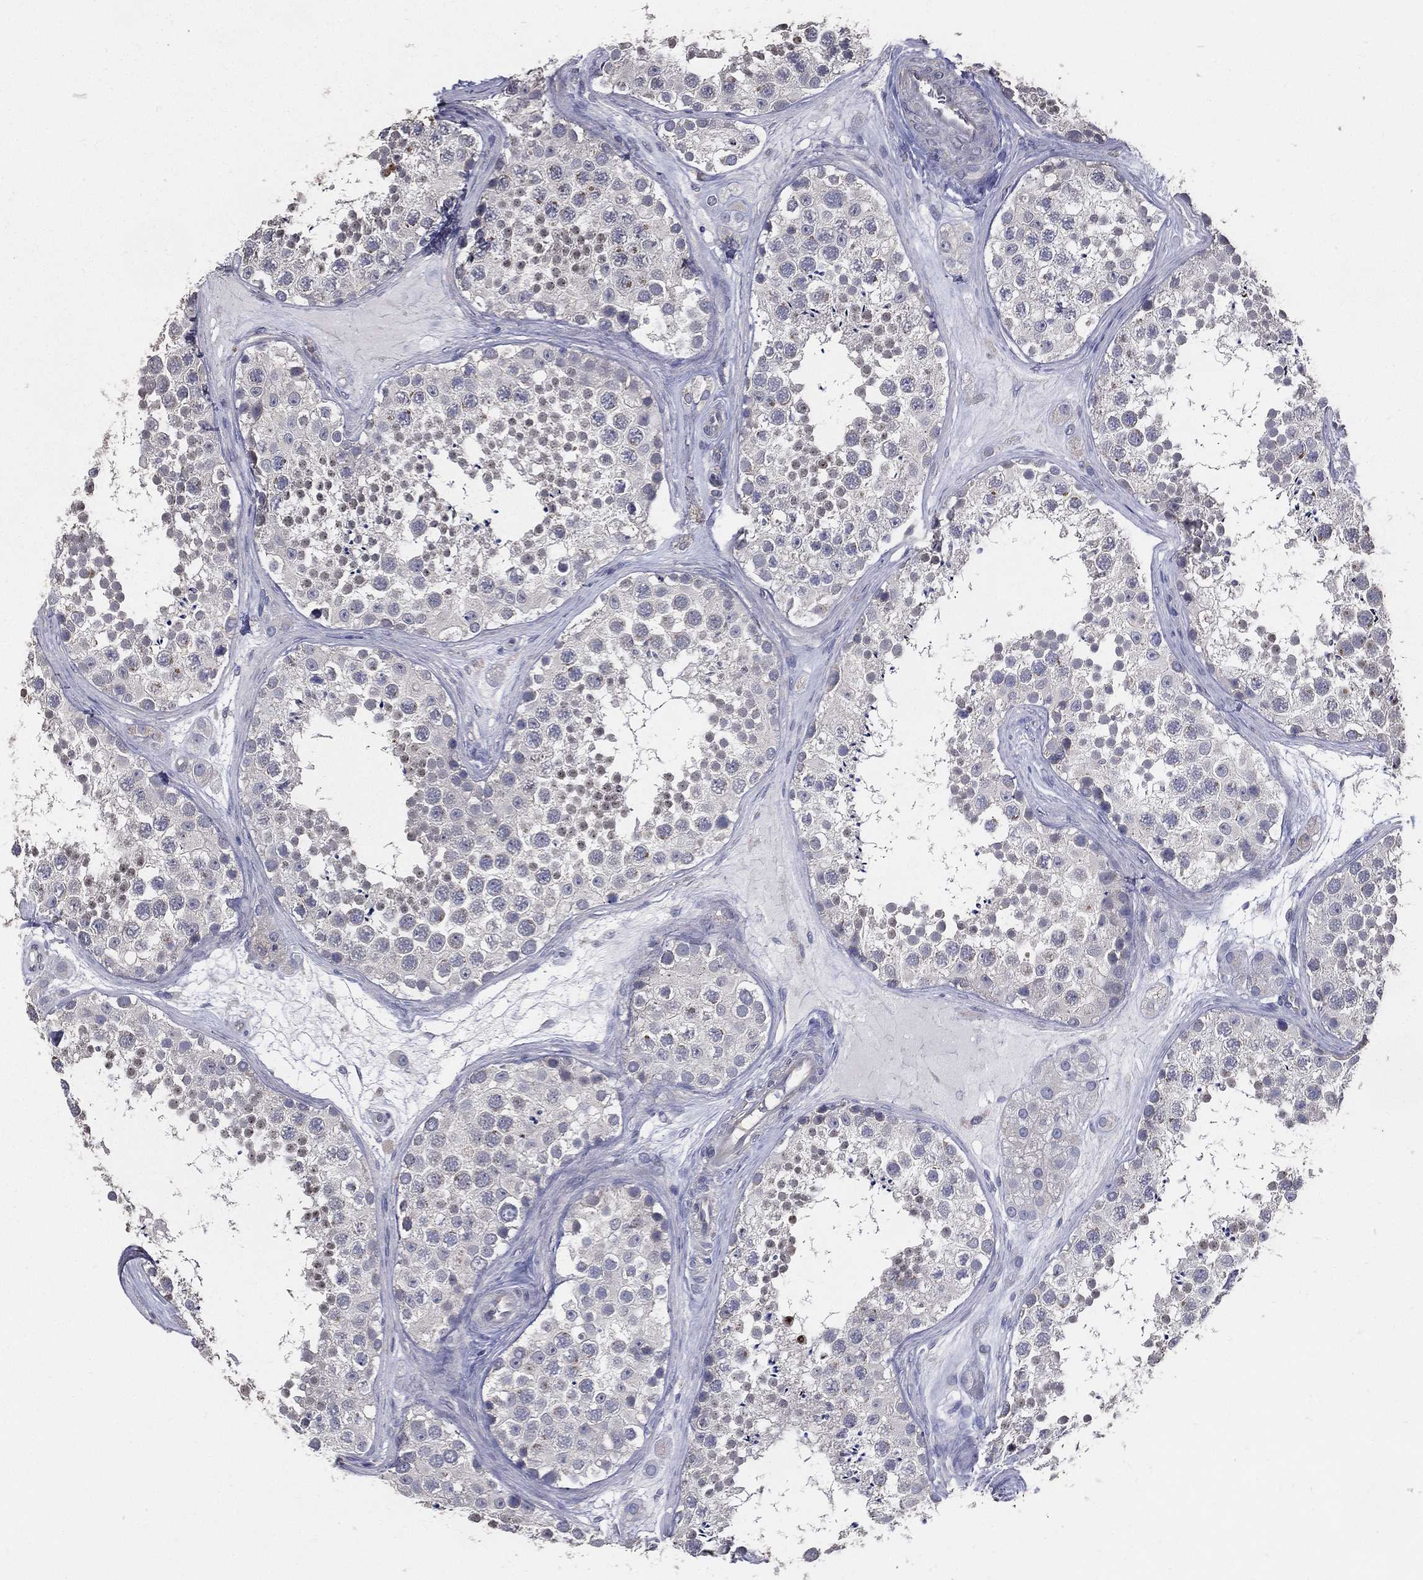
{"staining": {"intensity": "negative", "quantity": "none", "location": "none"}, "tissue": "testis", "cell_type": "Cells in seminiferous ducts", "image_type": "normal", "snomed": [{"axis": "morphology", "description": "Normal tissue, NOS"}, {"axis": "topography", "description": "Testis"}], "caption": "An immunohistochemistry photomicrograph of normal testis is shown. There is no staining in cells in seminiferous ducts of testis.", "gene": "SERPINB2", "patient": {"sex": "male", "age": 41}}